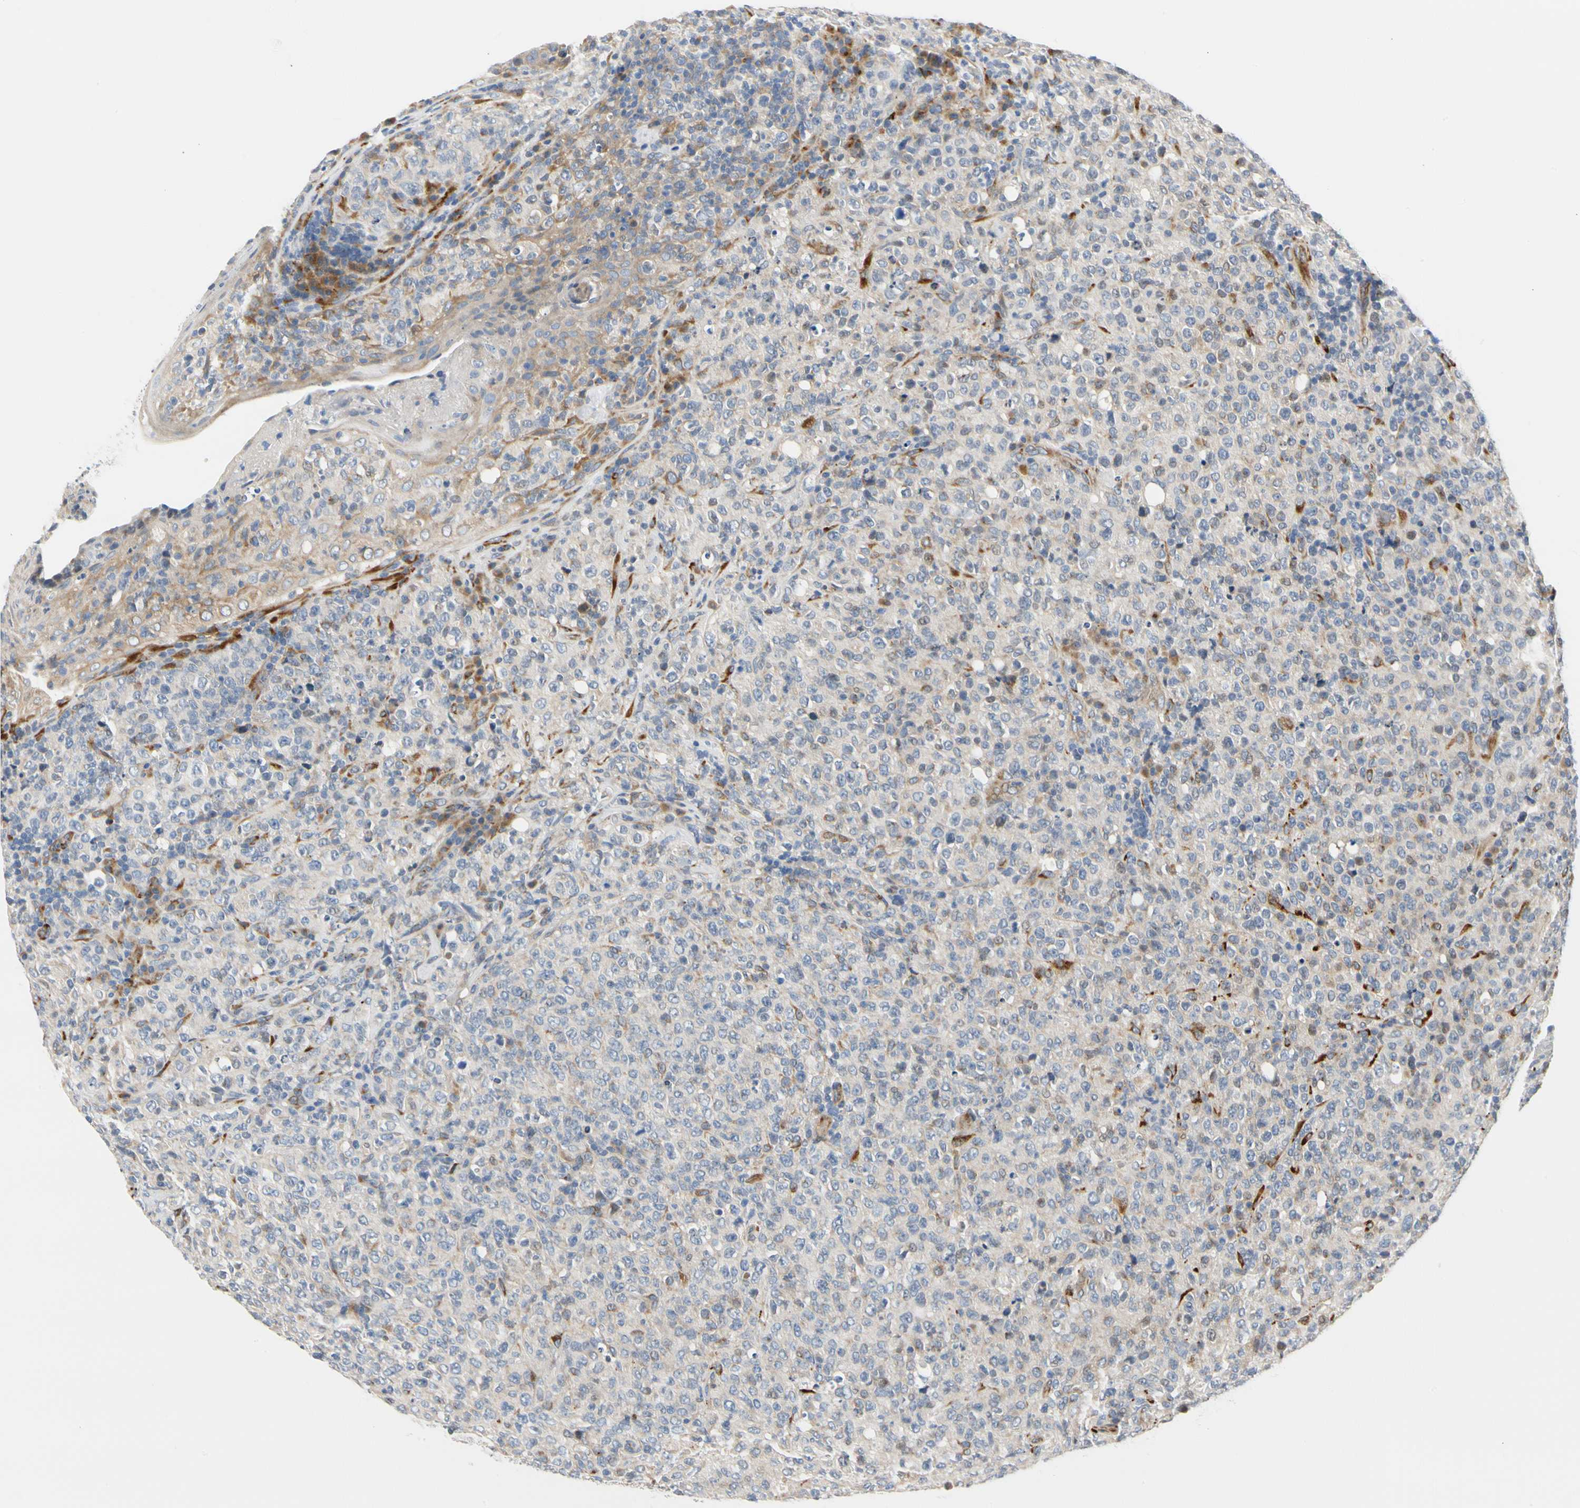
{"staining": {"intensity": "negative", "quantity": "none", "location": "none"}, "tissue": "lymphoma", "cell_type": "Tumor cells", "image_type": "cancer", "snomed": [{"axis": "morphology", "description": "Malignant lymphoma, non-Hodgkin's type, High grade"}, {"axis": "topography", "description": "Tonsil"}], "caption": "Immunohistochemistry image of neoplastic tissue: malignant lymphoma, non-Hodgkin's type (high-grade) stained with DAB shows no significant protein expression in tumor cells.", "gene": "ZNF236", "patient": {"sex": "female", "age": 36}}